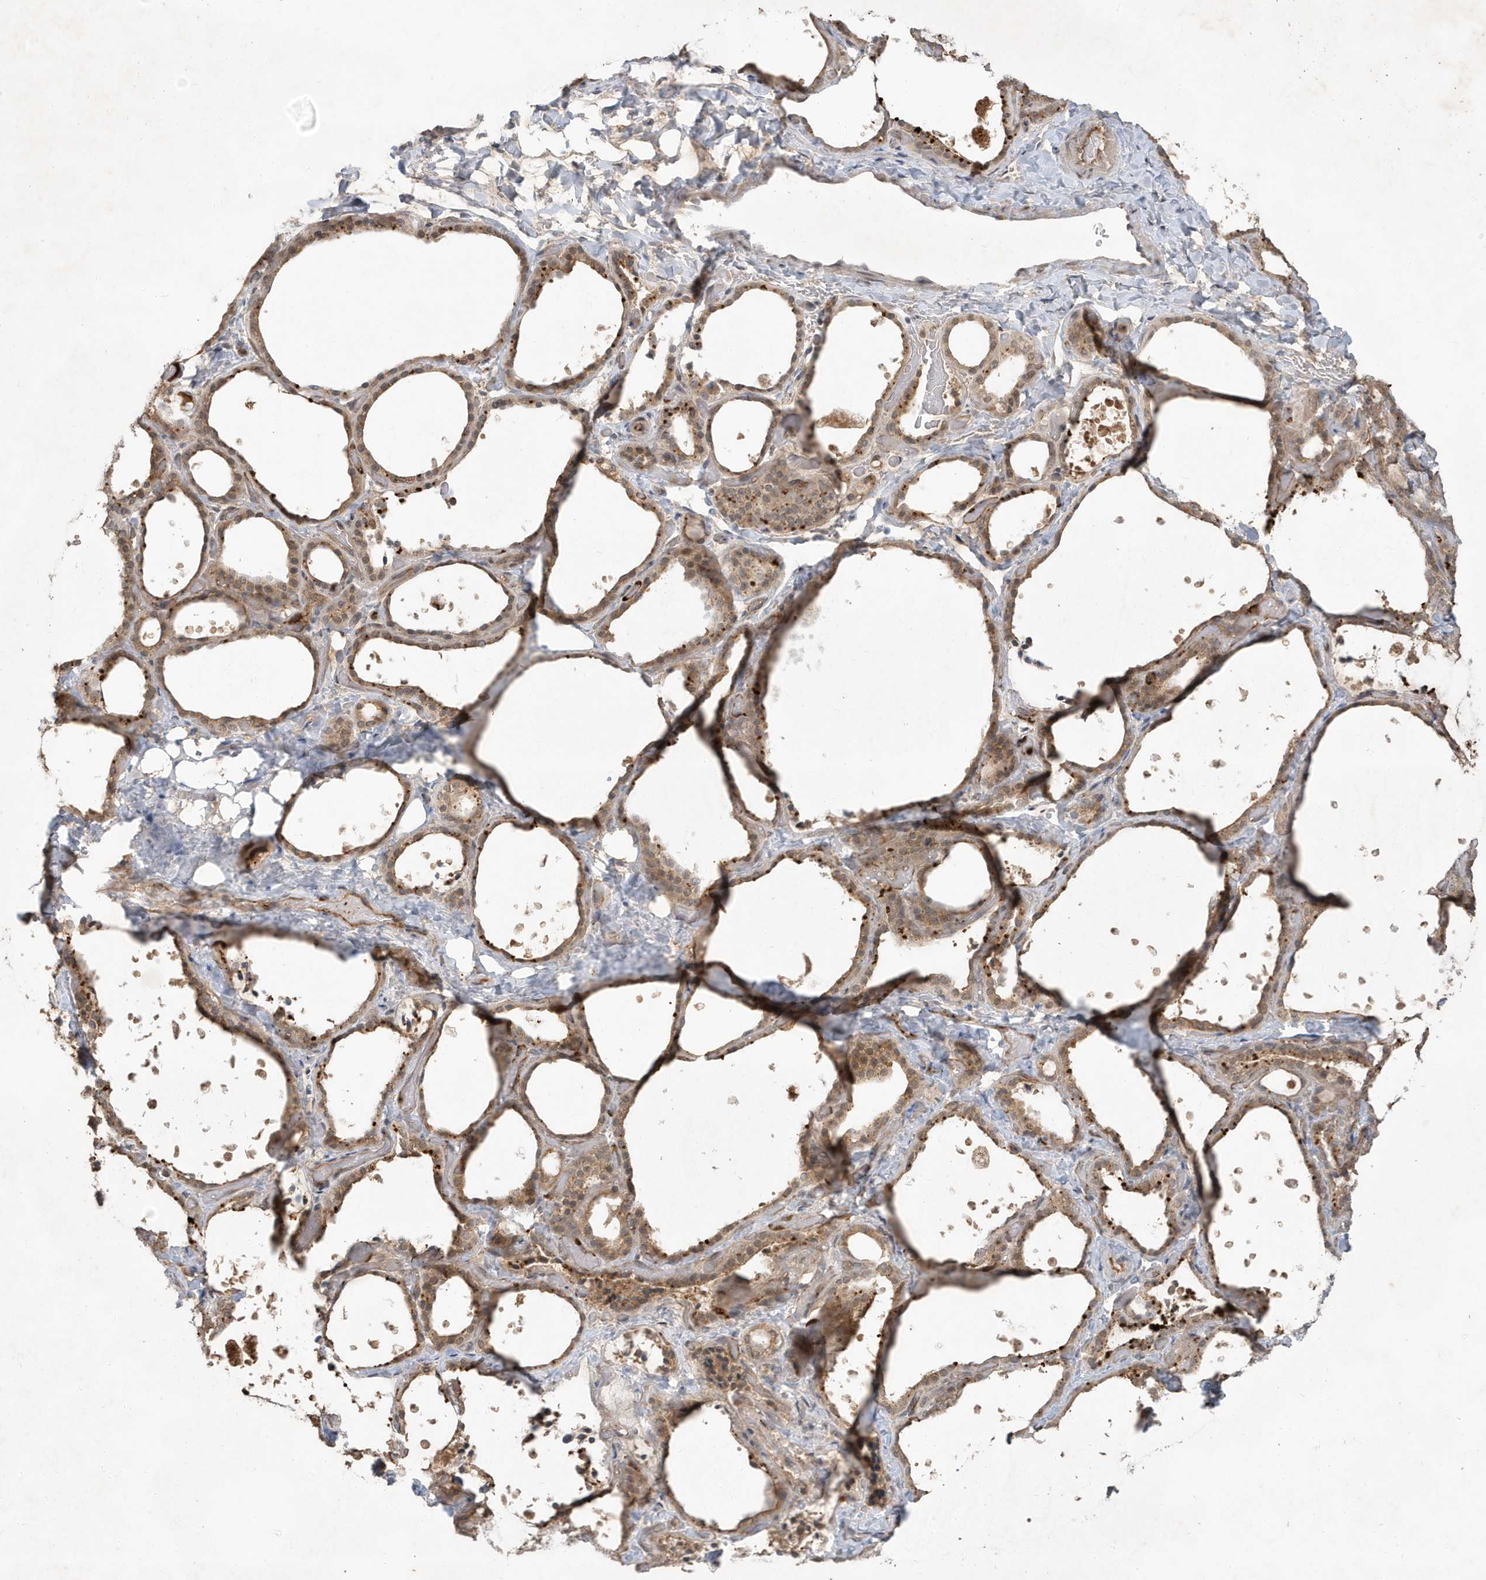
{"staining": {"intensity": "moderate", "quantity": ">75%", "location": "cytoplasmic/membranous,nuclear"}, "tissue": "thyroid gland", "cell_type": "Glandular cells", "image_type": "normal", "snomed": [{"axis": "morphology", "description": "Normal tissue, NOS"}, {"axis": "topography", "description": "Thyroid gland"}], "caption": "Immunohistochemistry (IHC) (DAB (3,3'-diaminobenzidine)) staining of benign human thyroid gland shows moderate cytoplasmic/membranous,nuclear protein expression in approximately >75% of glandular cells.", "gene": "ABCB9", "patient": {"sex": "female", "age": 44}}